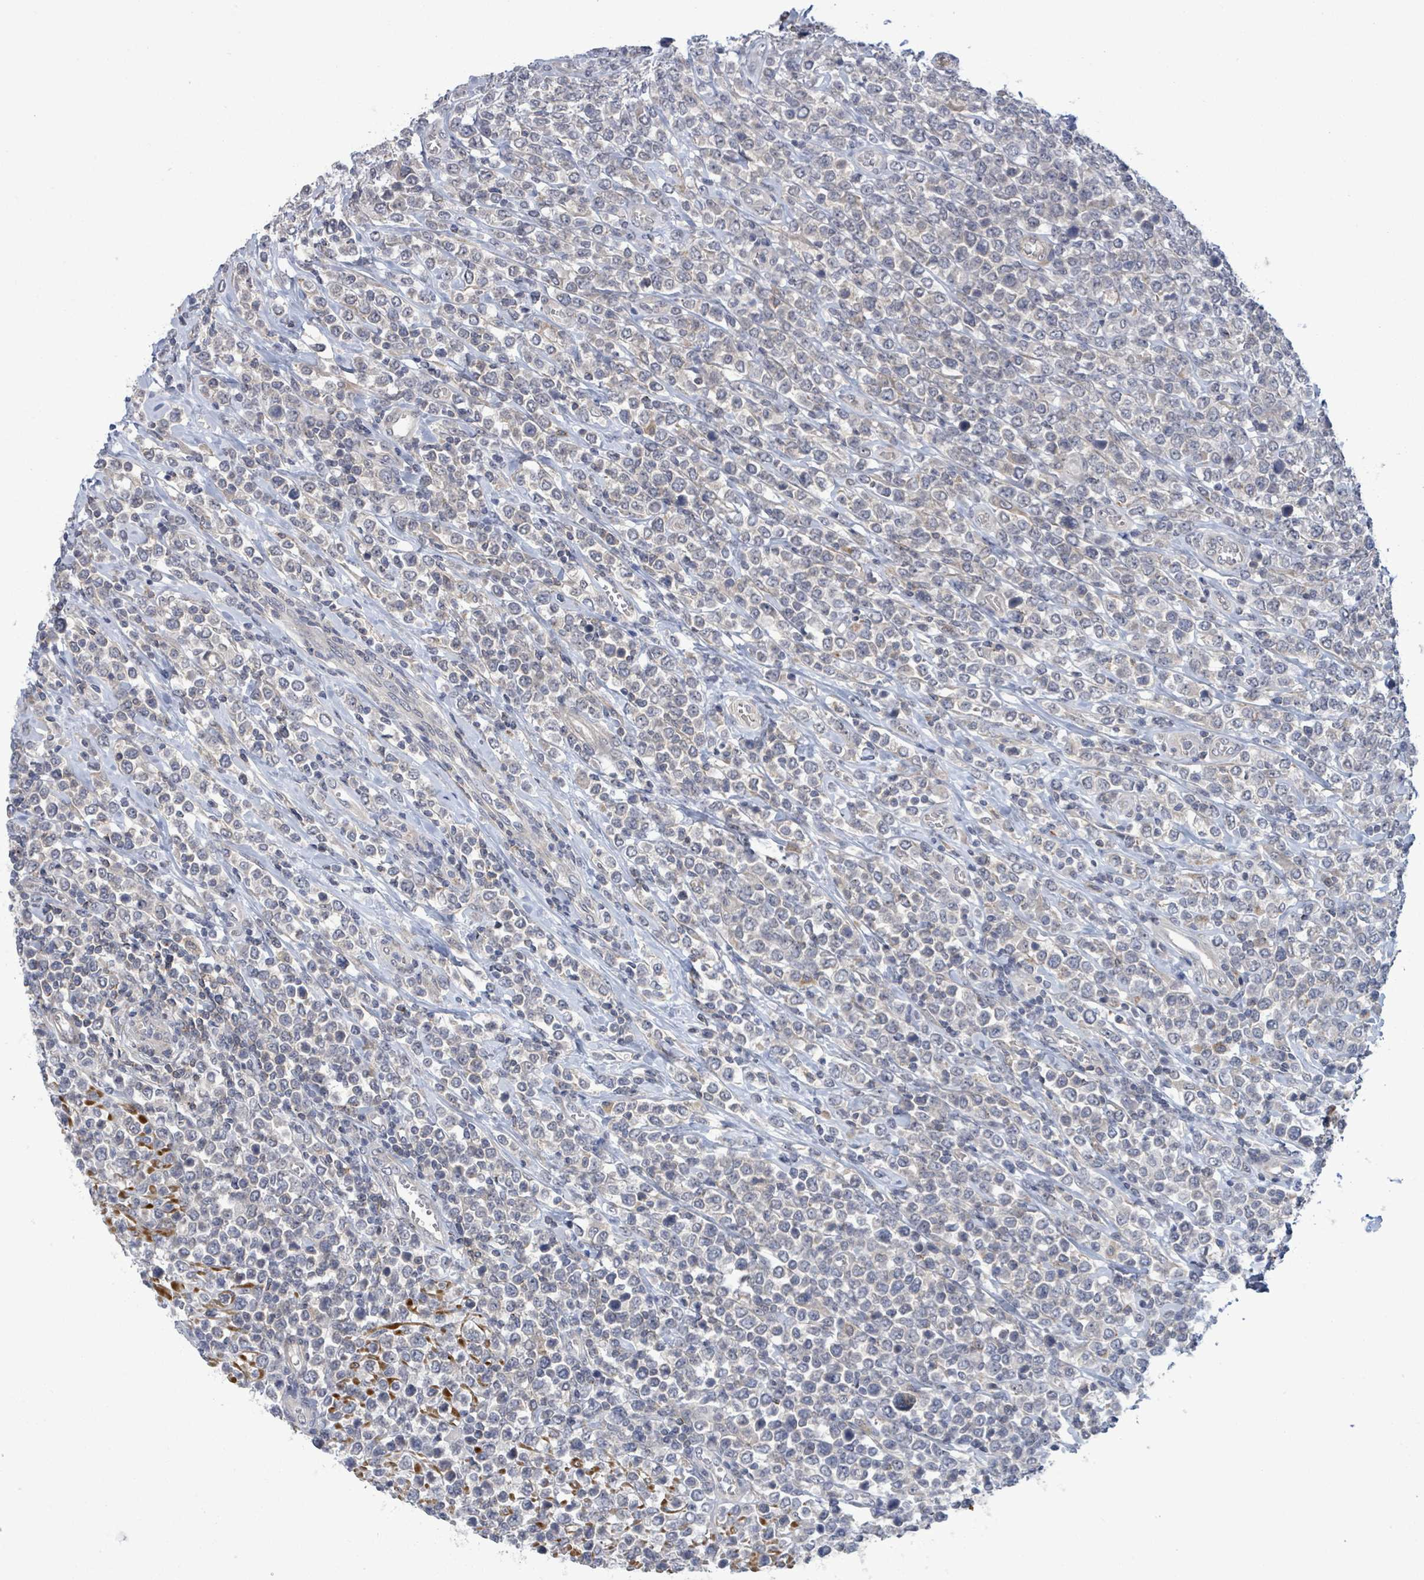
{"staining": {"intensity": "negative", "quantity": "none", "location": "none"}, "tissue": "lymphoma", "cell_type": "Tumor cells", "image_type": "cancer", "snomed": [{"axis": "morphology", "description": "Malignant lymphoma, non-Hodgkin's type, High grade"}, {"axis": "topography", "description": "Soft tissue"}], "caption": "Human high-grade malignant lymphoma, non-Hodgkin's type stained for a protein using immunohistochemistry (IHC) displays no expression in tumor cells.", "gene": "AMMECR1", "patient": {"sex": "female", "age": 56}}